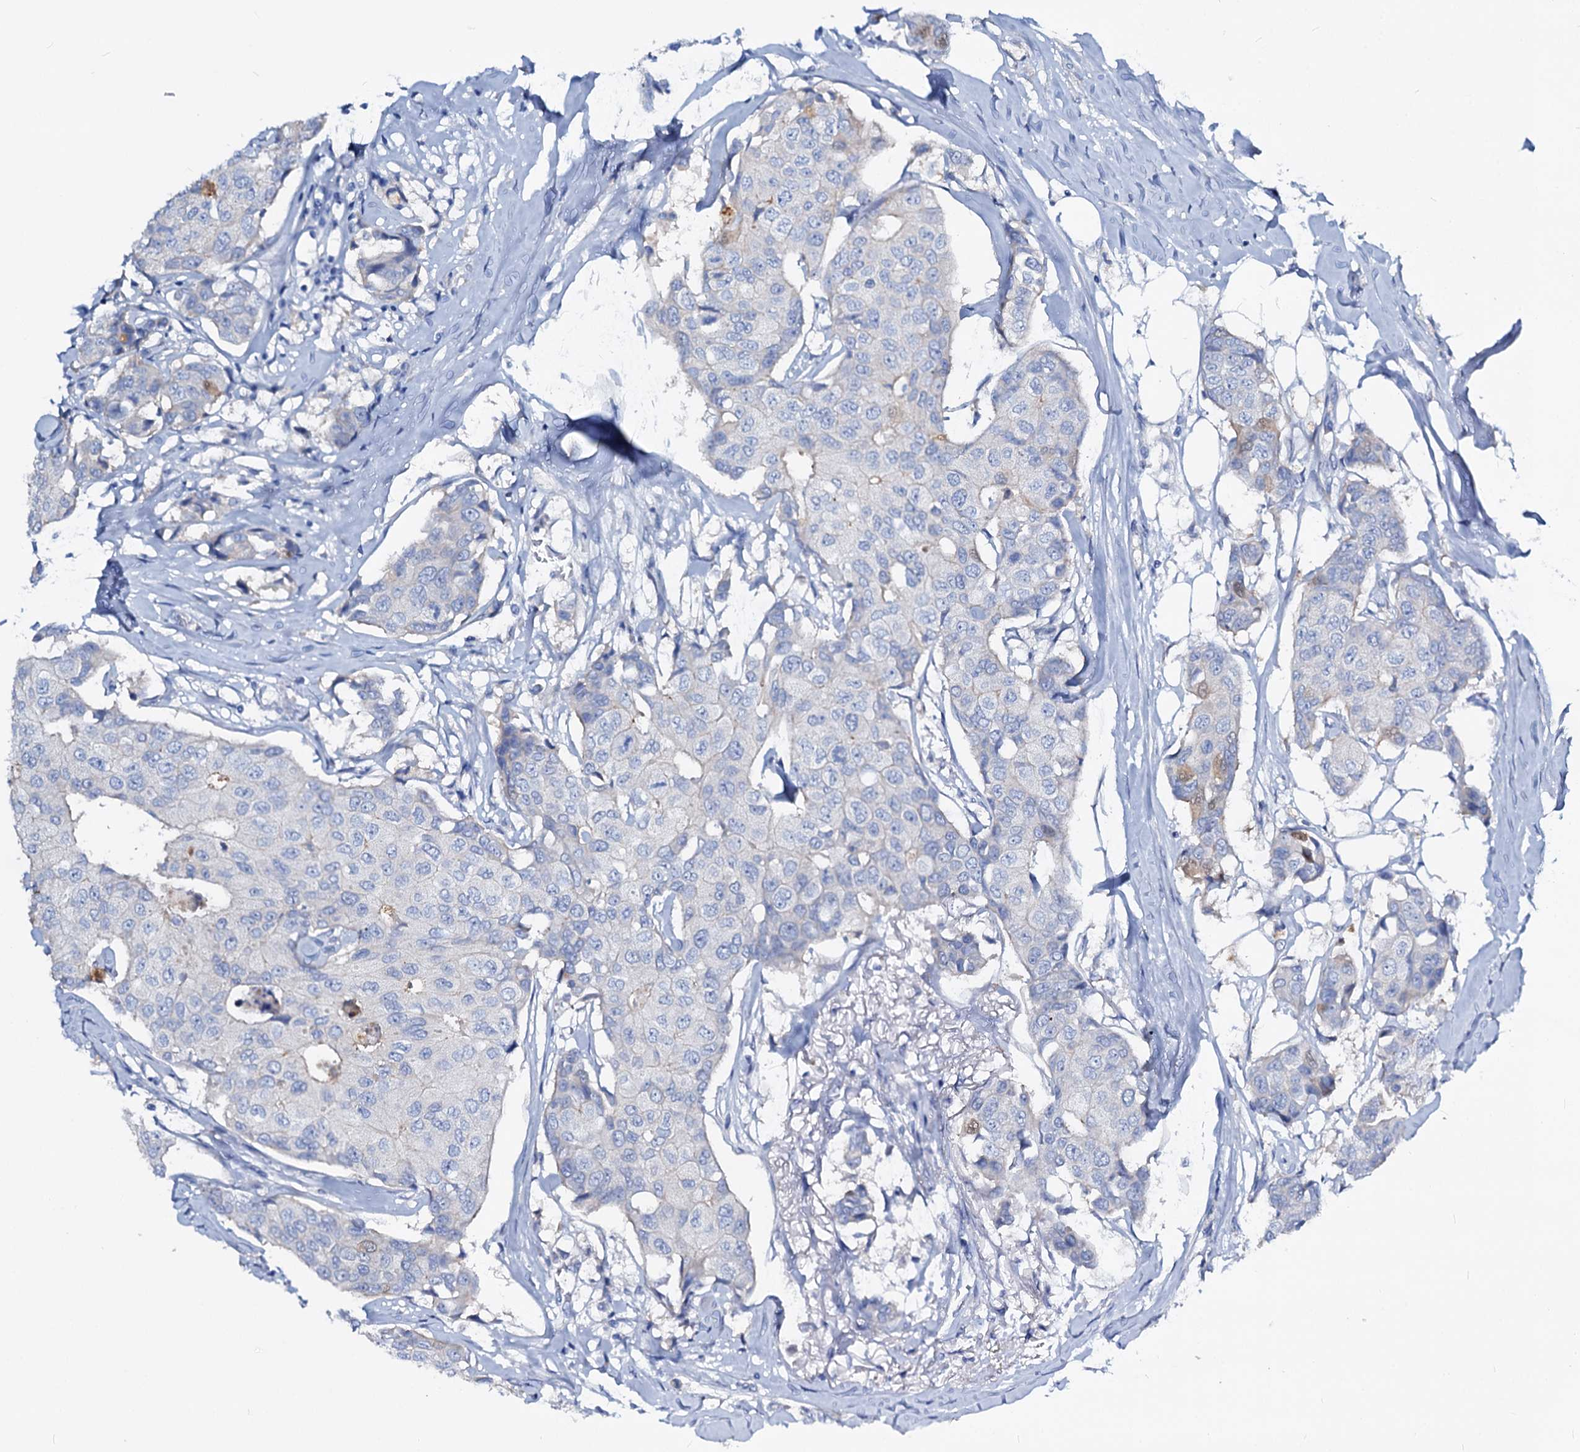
{"staining": {"intensity": "negative", "quantity": "none", "location": "none"}, "tissue": "breast cancer", "cell_type": "Tumor cells", "image_type": "cancer", "snomed": [{"axis": "morphology", "description": "Duct carcinoma"}, {"axis": "topography", "description": "Breast"}], "caption": "A histopathology image of invasive ductal carcinoma (breast) stained for a protein displays no brown staining in tumor cells. (DAB immunohistochemistry visualized using brightfield microscopy, high magnification).", "gene": "DYDC2", "patient": {"sex": "female", "age": 80}}